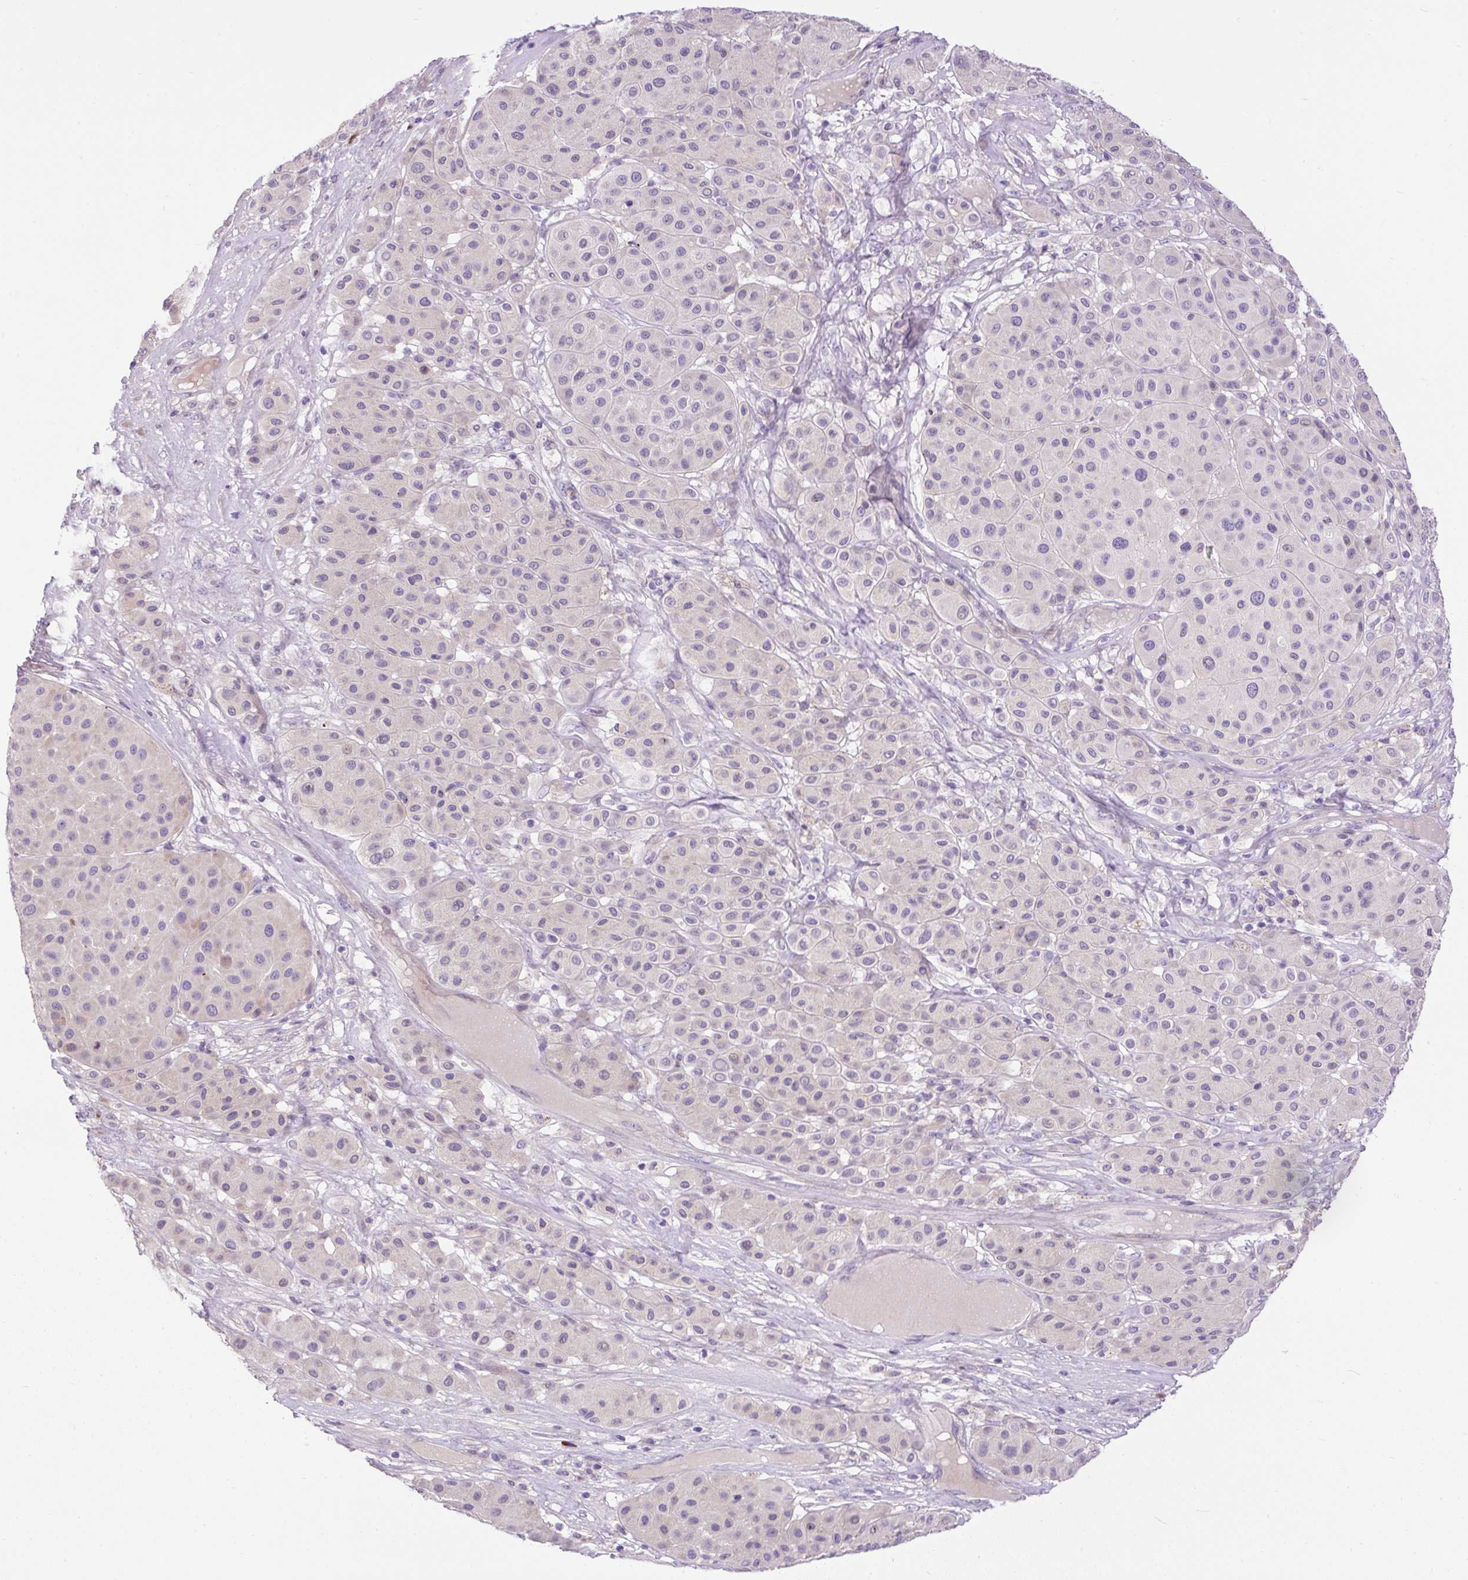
{"staining": {"intensity": "negative", "quantity": "none", "location": "none"}, "tissue": "melanoma", "cell_type": "Tumor cells", "image_type": "cancer", "snomed": [{"axis": "morphology", "description": "Malignant melanoma, Metastatic site"}, {"axis": "topography", "description": "Smooth muscle"}], "caption": "Micrograph shows no protein positivity in tumor cells of malignant melanoma (metastatic site) tissue.", "gene": "CFAP47", "patient": {"sex": "male", "age": 41}}